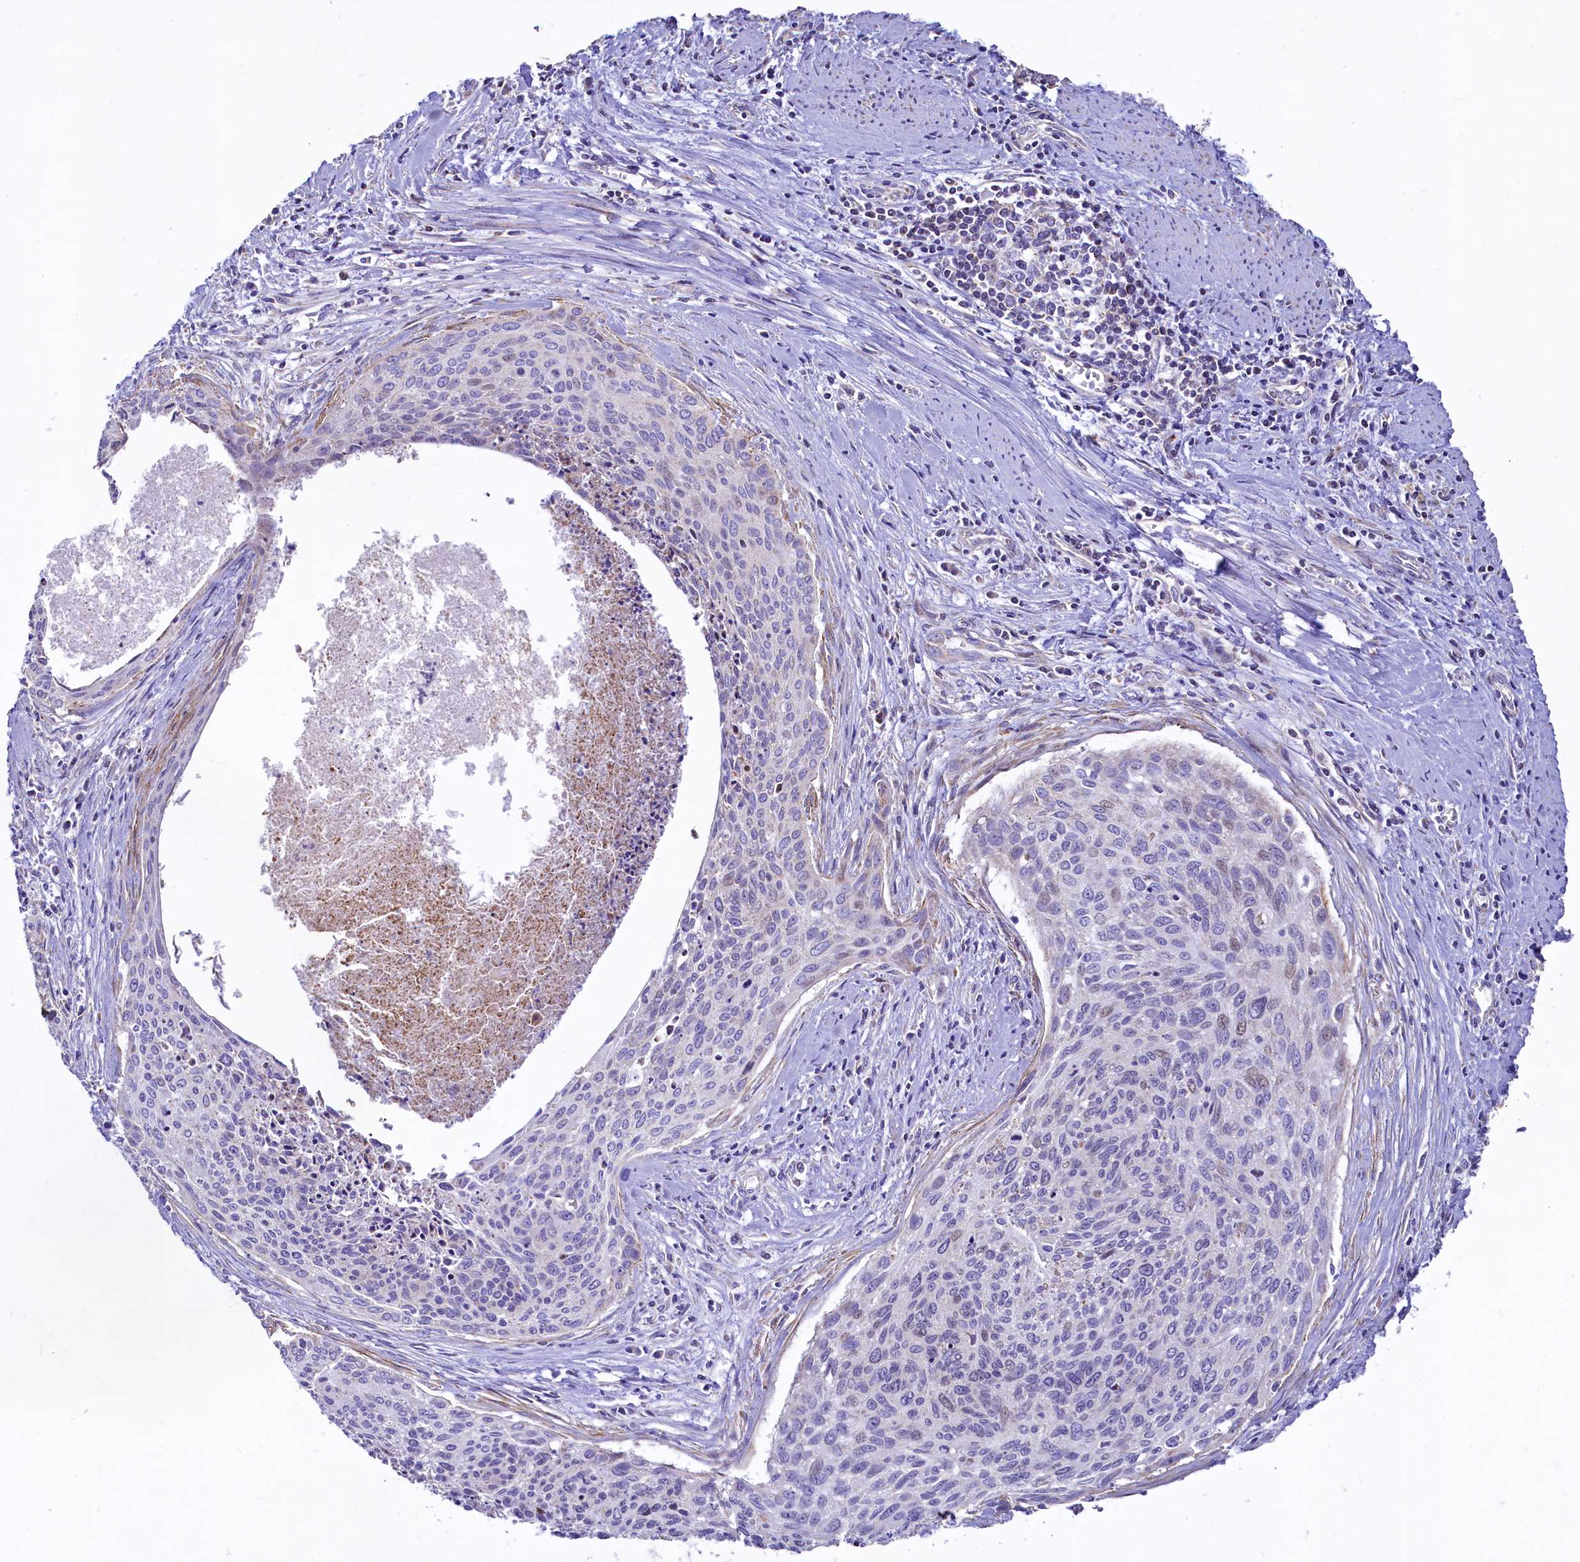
{"staining": {"intensity": "negative", "quantity": "none", "location": "none"}, "tissue": "cervical cancer", "cell_type": "Tumor cells", "image_type": "cancer", "snomed": [{"axis": "morphology", "description": "Squamous cell carcinoma, NOS"}, {"axis": "topography", "description": "Cervix"}], "caption": "Immunohistochemical staining of cervical squamous cell carcinoma exhibits no significant expression in tumor cells. (IHC, brightfield microscopy, high magnification).", "gene": "VWCE", "patient": {"sex": "female", "age": 55}}